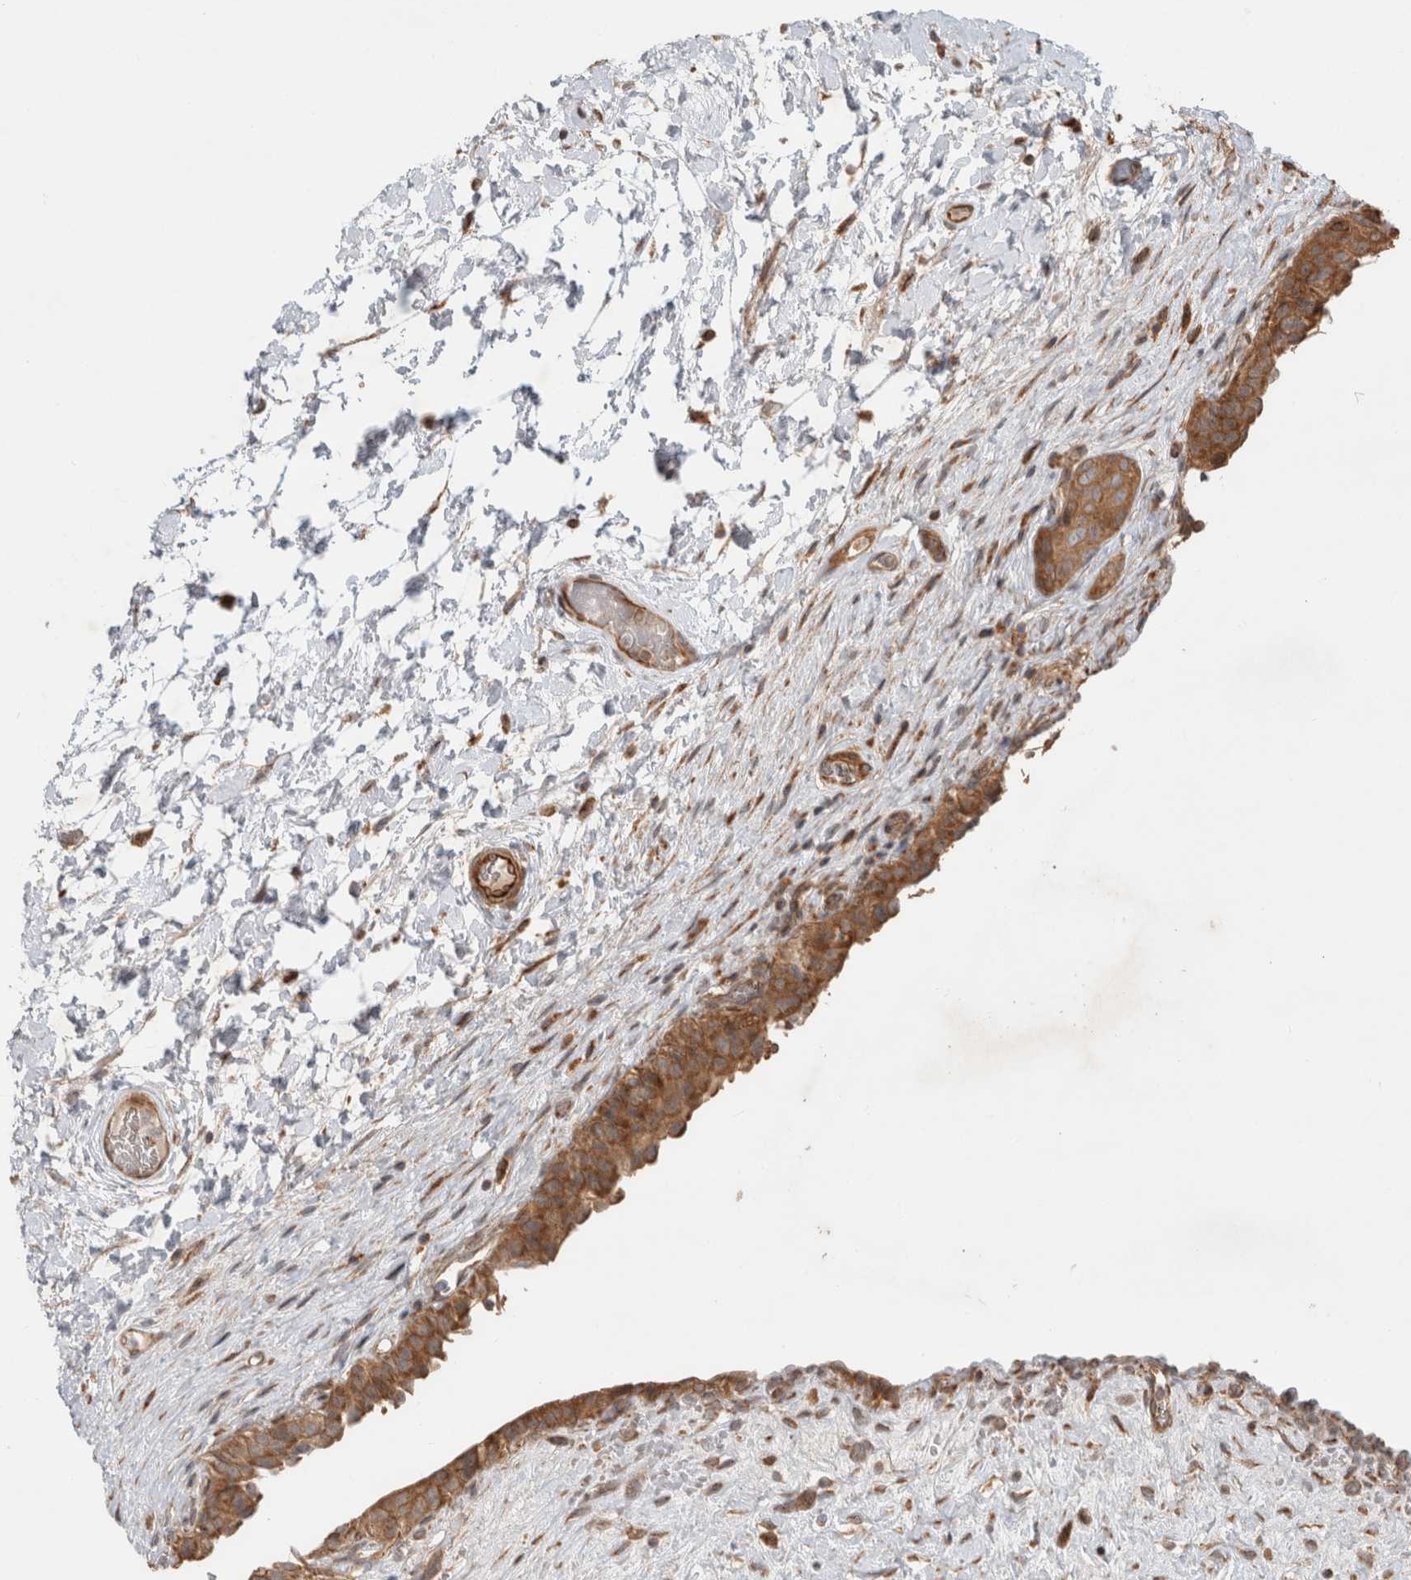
{"staining": {"intensity": "moderate", "quantity": ">75%", "location": "cytoplasmic/membranous"}, "tissue": "urinary bladder", "cell_type": "Urothelial cells", "image_type": "normal", "snomed": [{"axis": "morphology", "description": "Normal tissue, NOS"}, {"axis": "topography", "description": "Urinary bladder"}], "caption": "A brown stain labels moderate cytoplasmic/membranous expression of a protein in urothelial cells of normal human urinary bladder. The staining was performed using DAB, with brown indicating positive protein expression. Nuclei are stained blue with hematoxylin.", "gene": "TUBD1", "patient": {"sex": "male", "age": 74}}